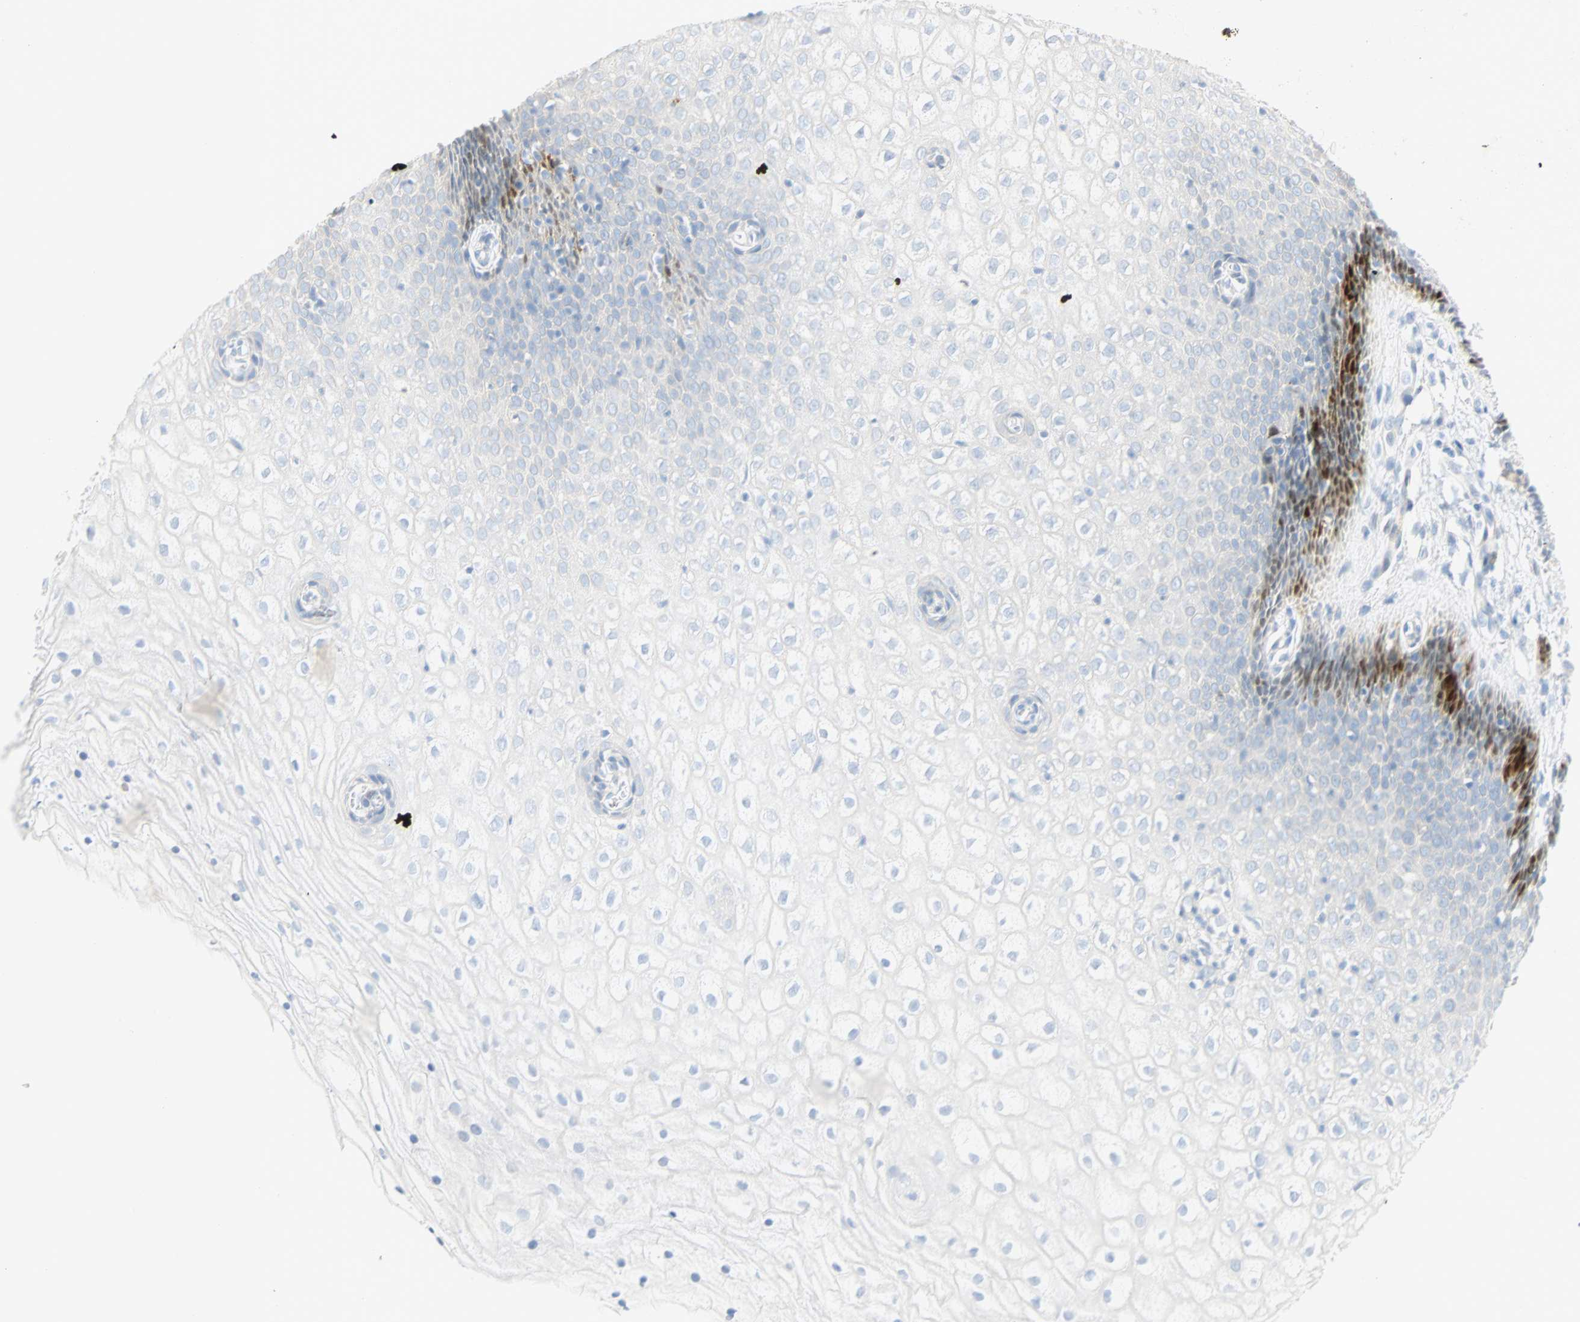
{"staining": {"intensity": "negative", "quantity": "none", "location": "none"}, "tissue": "vagina", "cell_type": "Squamous epithelial cells", "image_type": "normal", "snomed": [{"axis": "morphology", "description": "Normal tissue, NOS"}, {"axis": "topography", "description": "Soft tissue"}, {"axis": "topography", "description": "Vagina"}], "caption": "Squamous epithelial cells are negative for brown protein staining in unremarkable vagina. (DAB immunohistochemistry visualized using brightfield microscopy, high magnification).", "gene": "SELENBP1", "patient": {"sex": "female", "age": 61}}